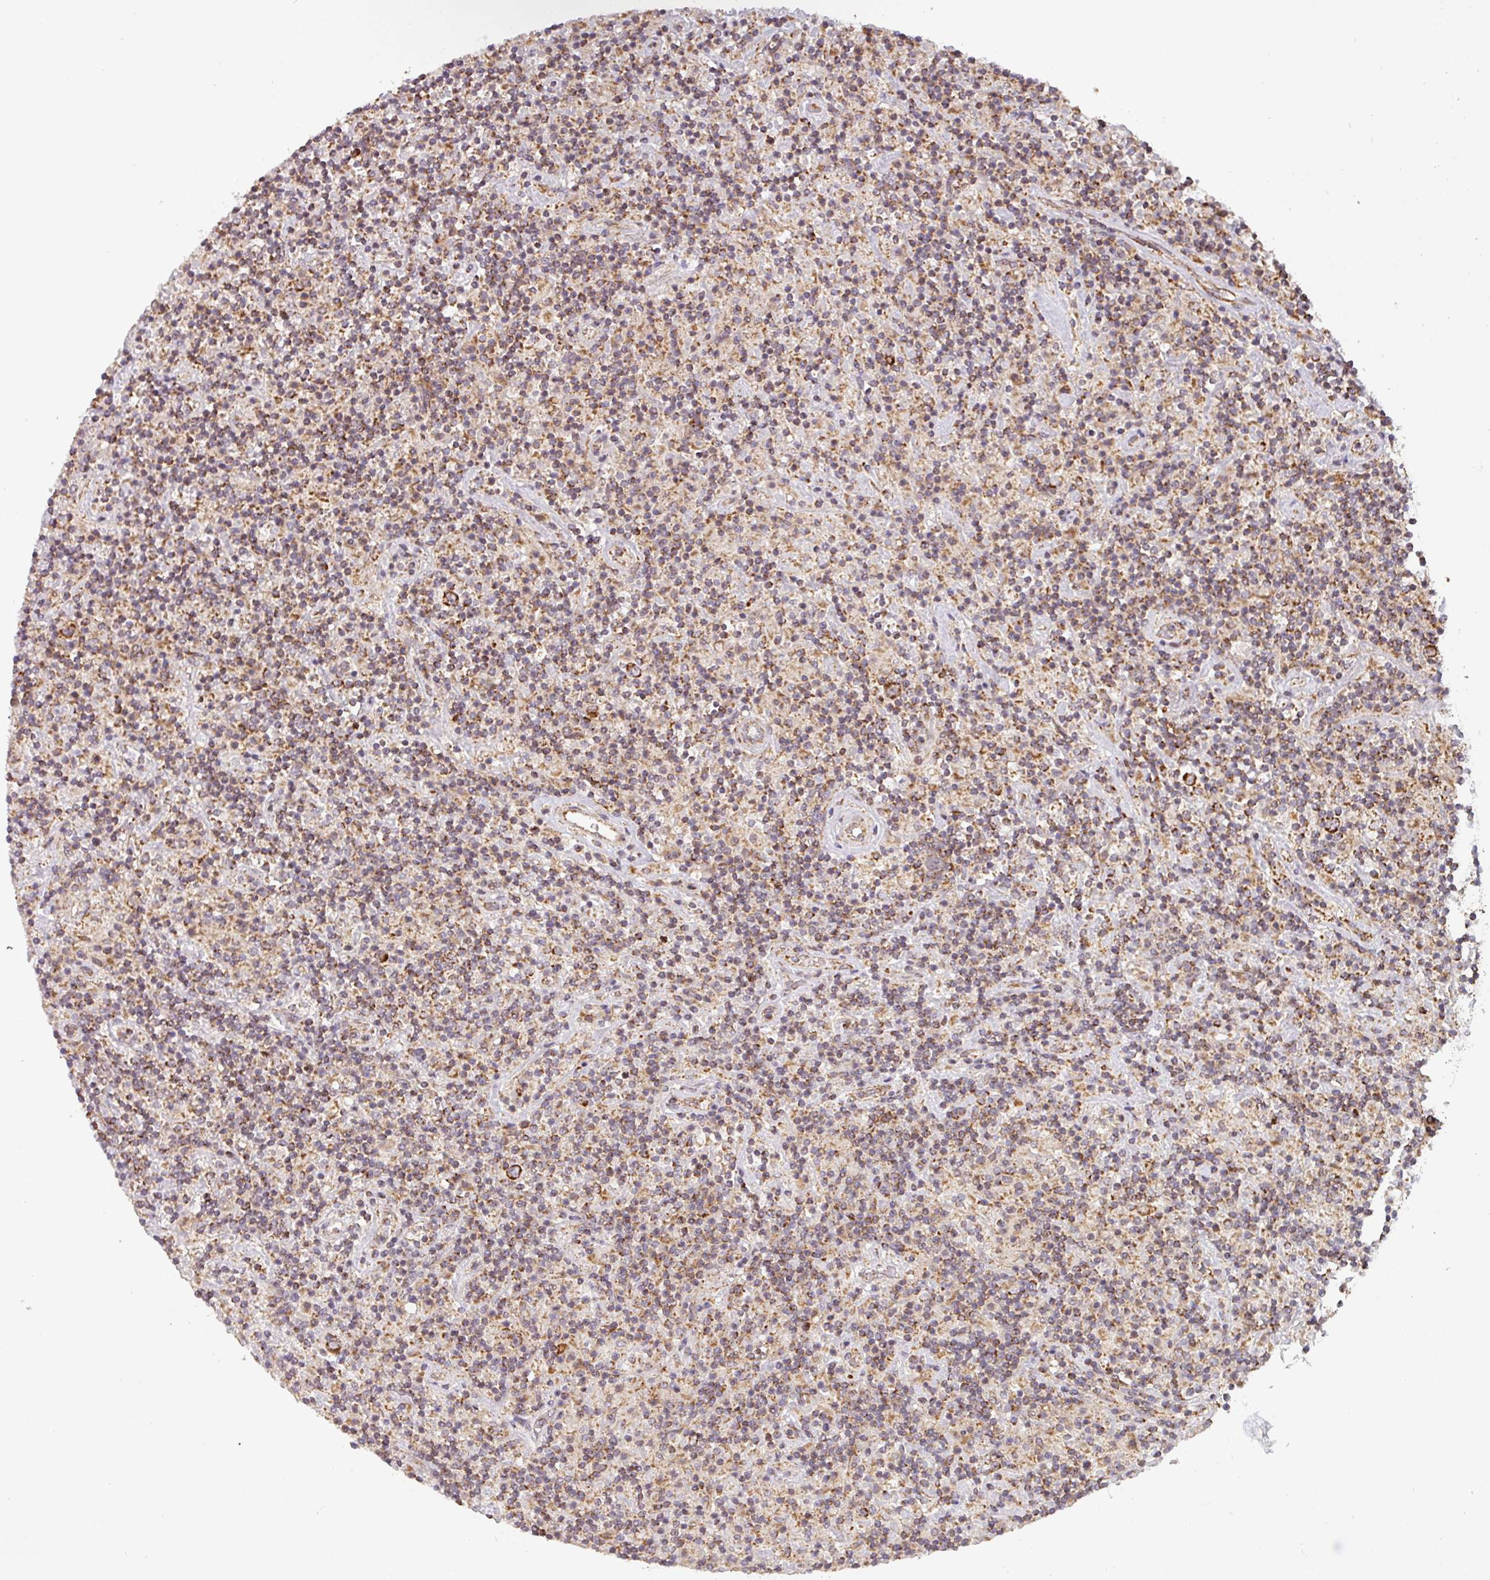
{"staining": {"intensity": "strong", "quantity": ">75%", "location": "cytoplasmic/membranous"}, "tissue": "lymphoma", "cell_type": "Tumor cells", "image_type": "cancer", "snomed": [{"axis": "morphology", "description": "Hodgkin's disease, NOS"}, {"axis": "topography", "description": "Lymph node"}], "caption": "A brown stain highlights strong cytoplasmic/membranous staining of a protein in human Hodgkin's disease tumor cells. The protein is stained brown, and the nuclei are stained in blue (DAB (3,3'-diaminobenzidine) IHC with brightfield microscopy, high magnification).", "gene": "MRPS16", "patient": {"sex": "male", "age": 70}}